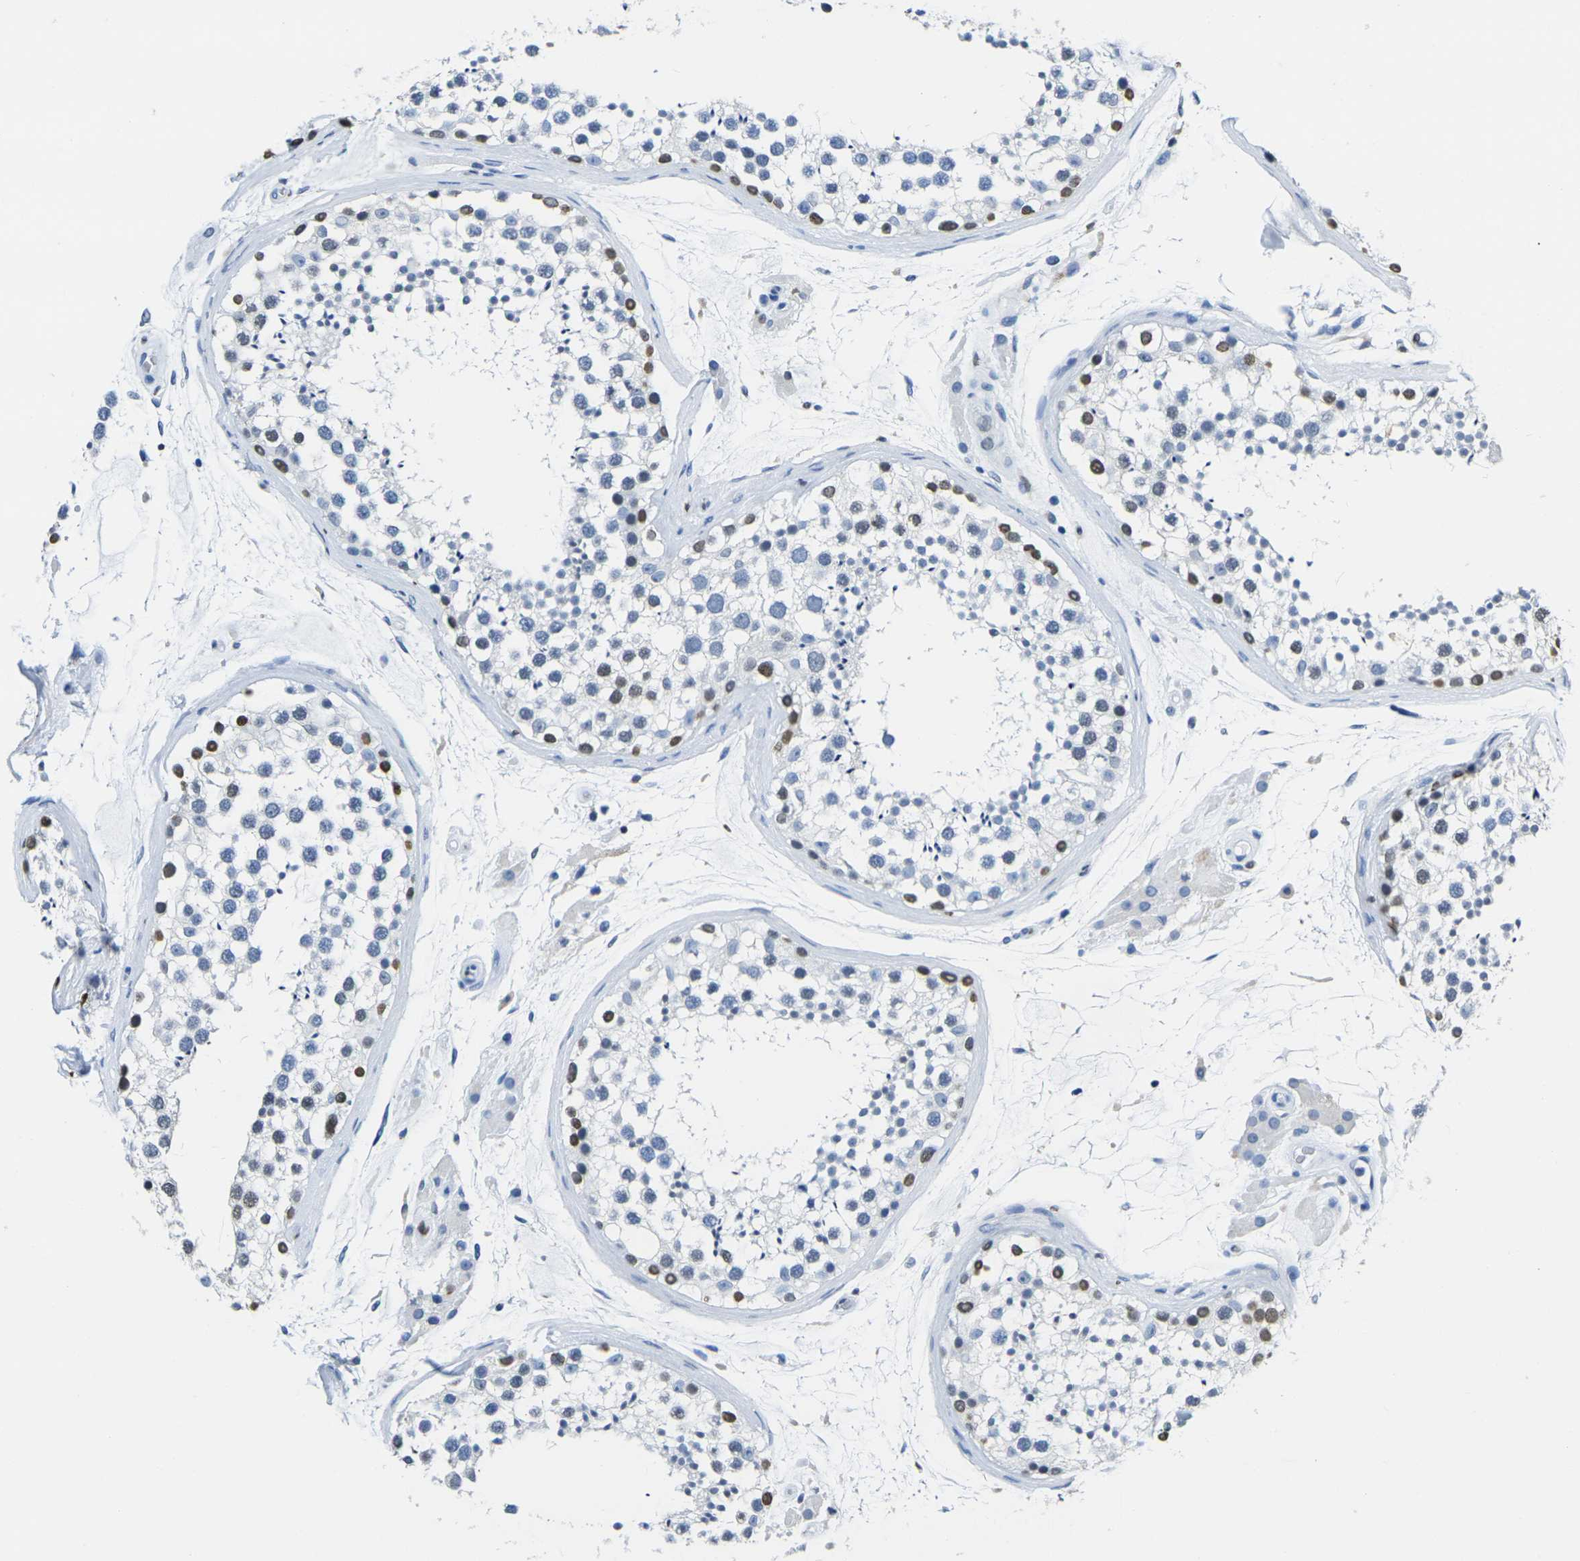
{"staining": {"intensity": "strong", "quantity": "<25%", "location": "nuclear"}, "tissue": "testis", "cell_type": "Cells in seminiferous ducts", "image_type": "normal", "snomed": [{"axis": "morphology", "description": "Normal tissue, NOS"}, {"axis": "topography", "description": "Testis"}], "caption": "High-power microscopy captured an immunohistochemistry photomicrograph of normal testis, revealing strong nuclear expression in about <25% of cells in seminiferous ducts. The staining was performed using DAB, with brown indicating positive protein expression. Nuclei are stained blue with hematoxylin.", "gene": "DRAXIN", "patient": {"sex": "male", "age": 46}}